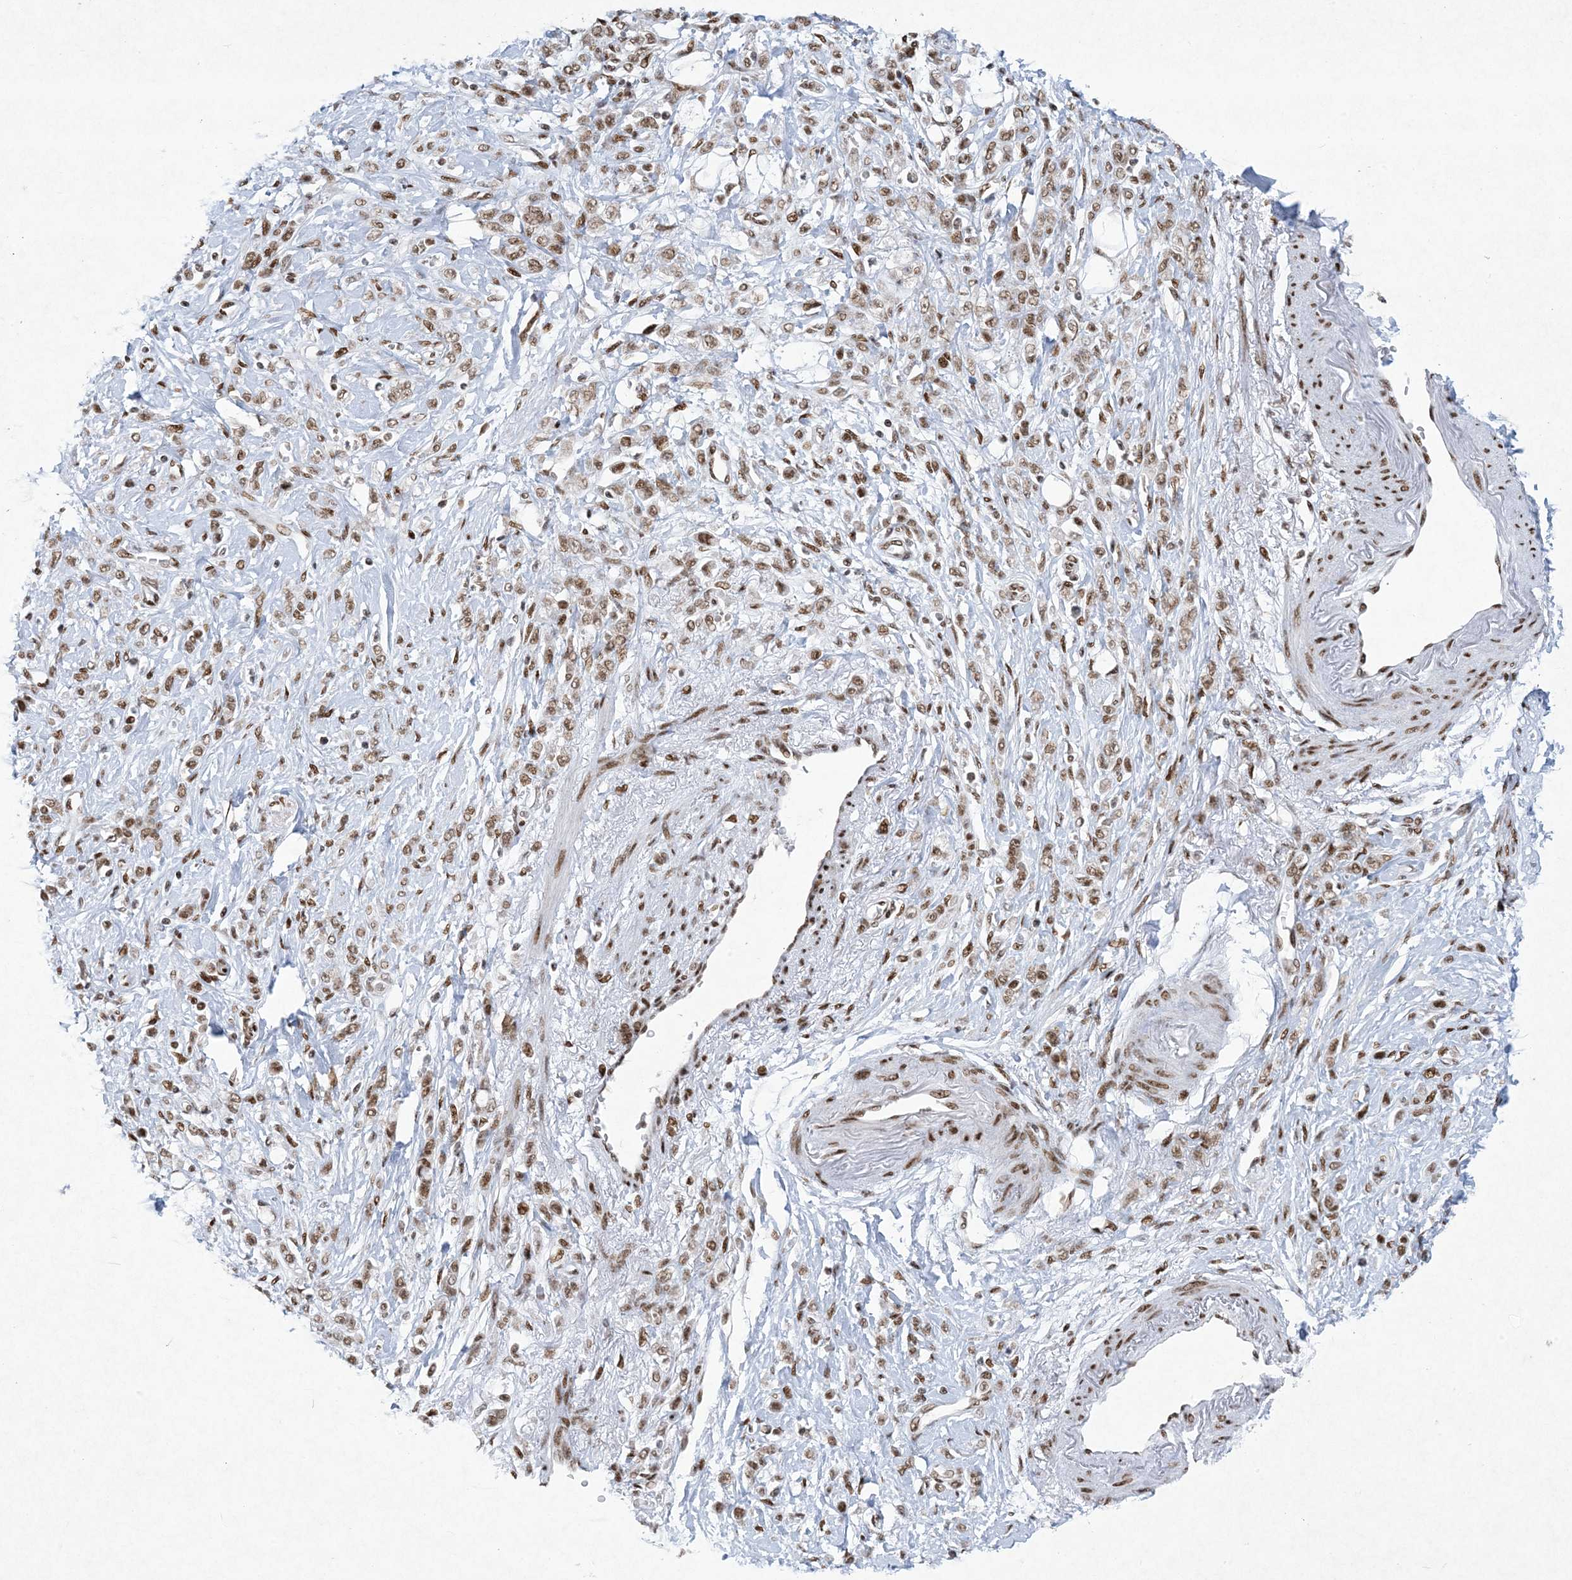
{"staining": {"intensity": "moderate", "quantity": ">75%", "location": "nuclear"}, "tissue": "stomach cancer", "cell_type": "Tumor cells", "image_type": "cancer", "snomed": [{"axis": "morphology", "description": "Normal tissue, NOS"}, {"axis": "morphology", "description": "Adenocarcinoma, NOS"}, {"axis": "topography", "description": "Stomach"}], "caption": "Immunohistochemistry (IHC) staining of adenocarcinoma (stomach), which shows medium levels of moderate nuclear expression in approximately >75% of tumor cells indicating moderate nuclear protein positivity. The staining was performed using DAB (3,3'-diaminobenzidine) (brown) for protein detection and nuclei were counterstained in hematoxylin (blue).", "gene": "PKNOX2", "patient": {"sex": "male", "age": 82}}